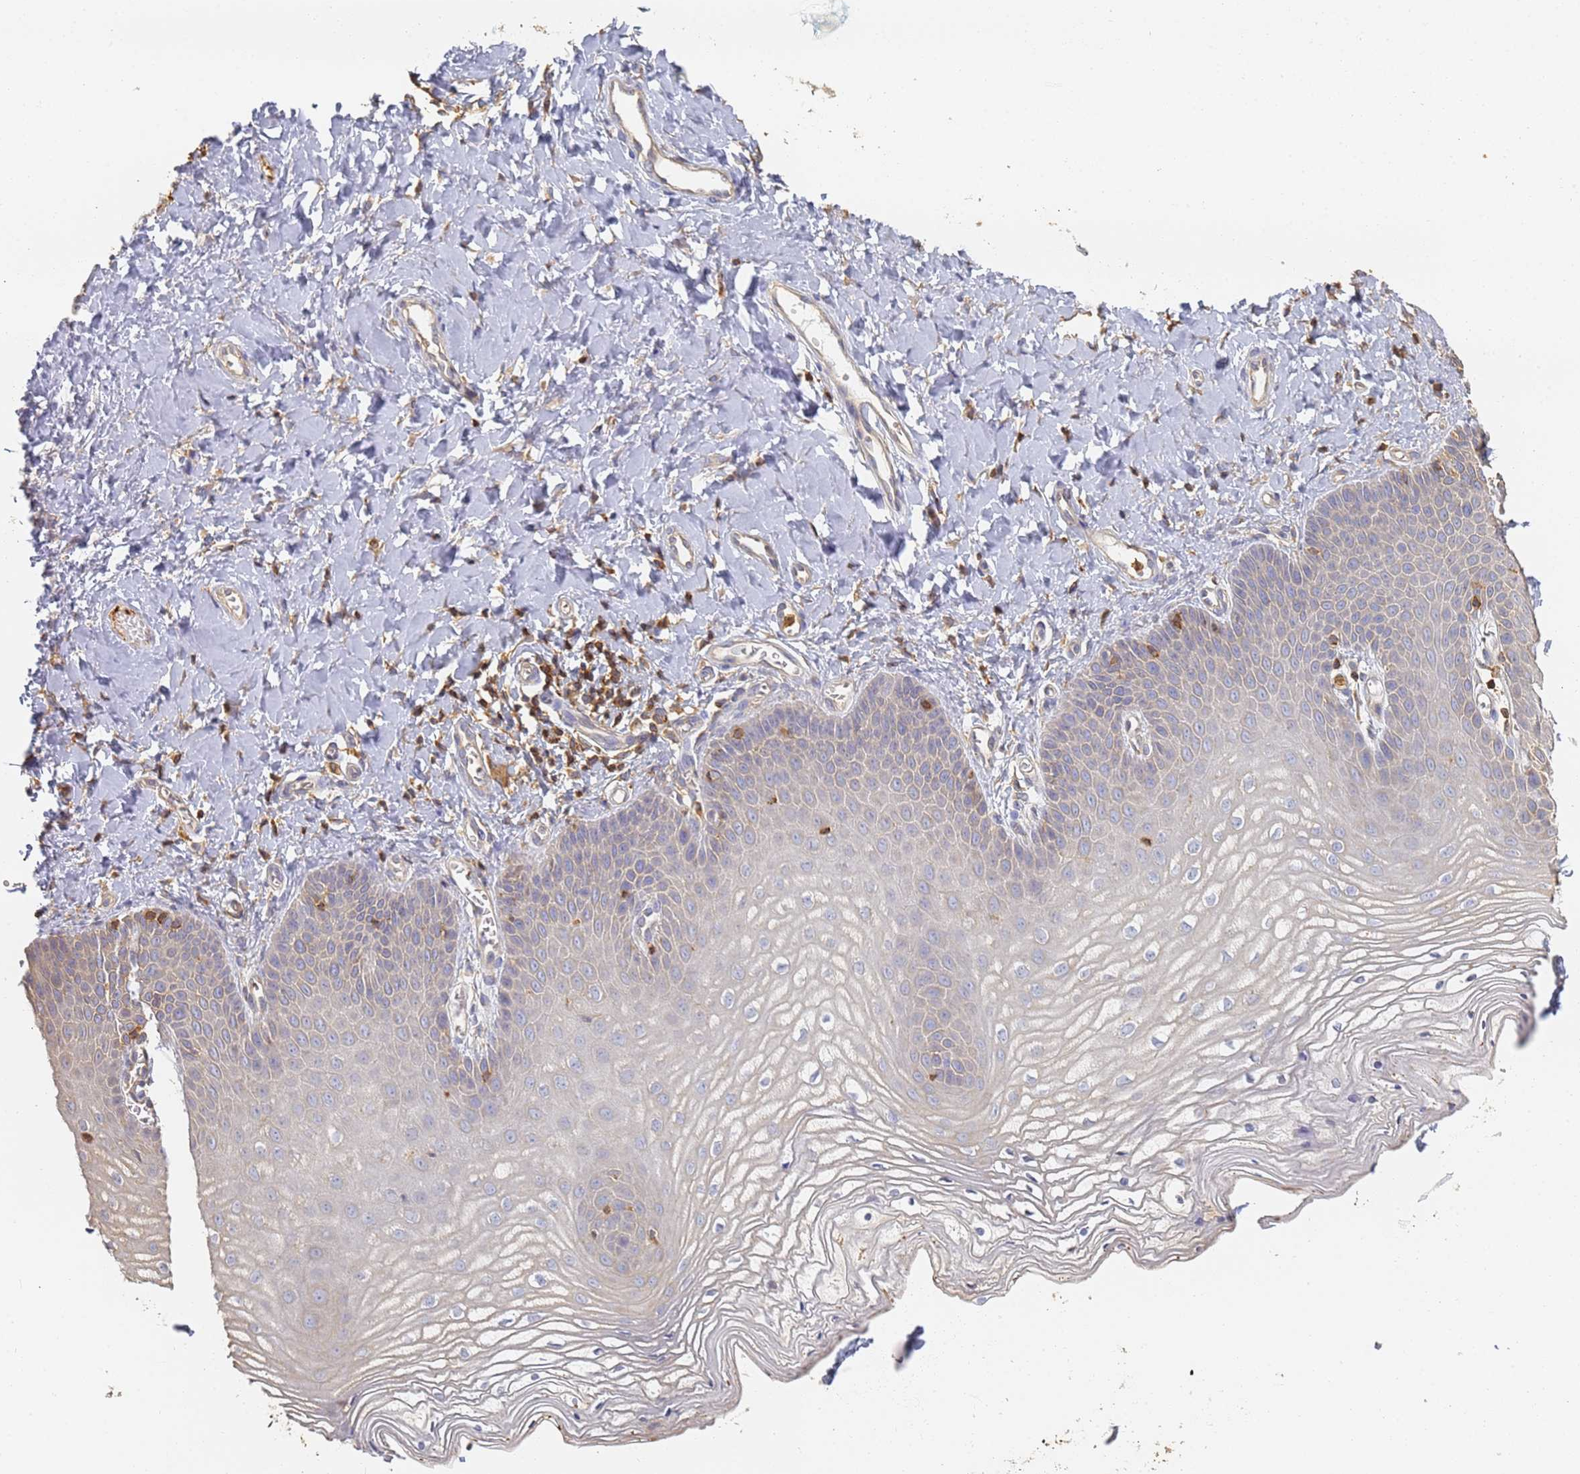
{"staining": {"intensity": "negative", "quantity": "none", "location": "none"}, "tissue": "vagina", "cell_type": "Squamous epithelial cells", "image_type": "normal", "snomed": [{"axis": "morphology", "description": "Normal tissue, NOS"}, {"axis": "topography", "description": "Vagina"}, {"axis": "topography", "description": "Cervix"}], "caption": "Immunohistochemical staining of benign human vagina exhibits no significant positivity in squamous epithelial cells.", "gene": "BIN2", "patient": {"sex": "female", "age": 40}}